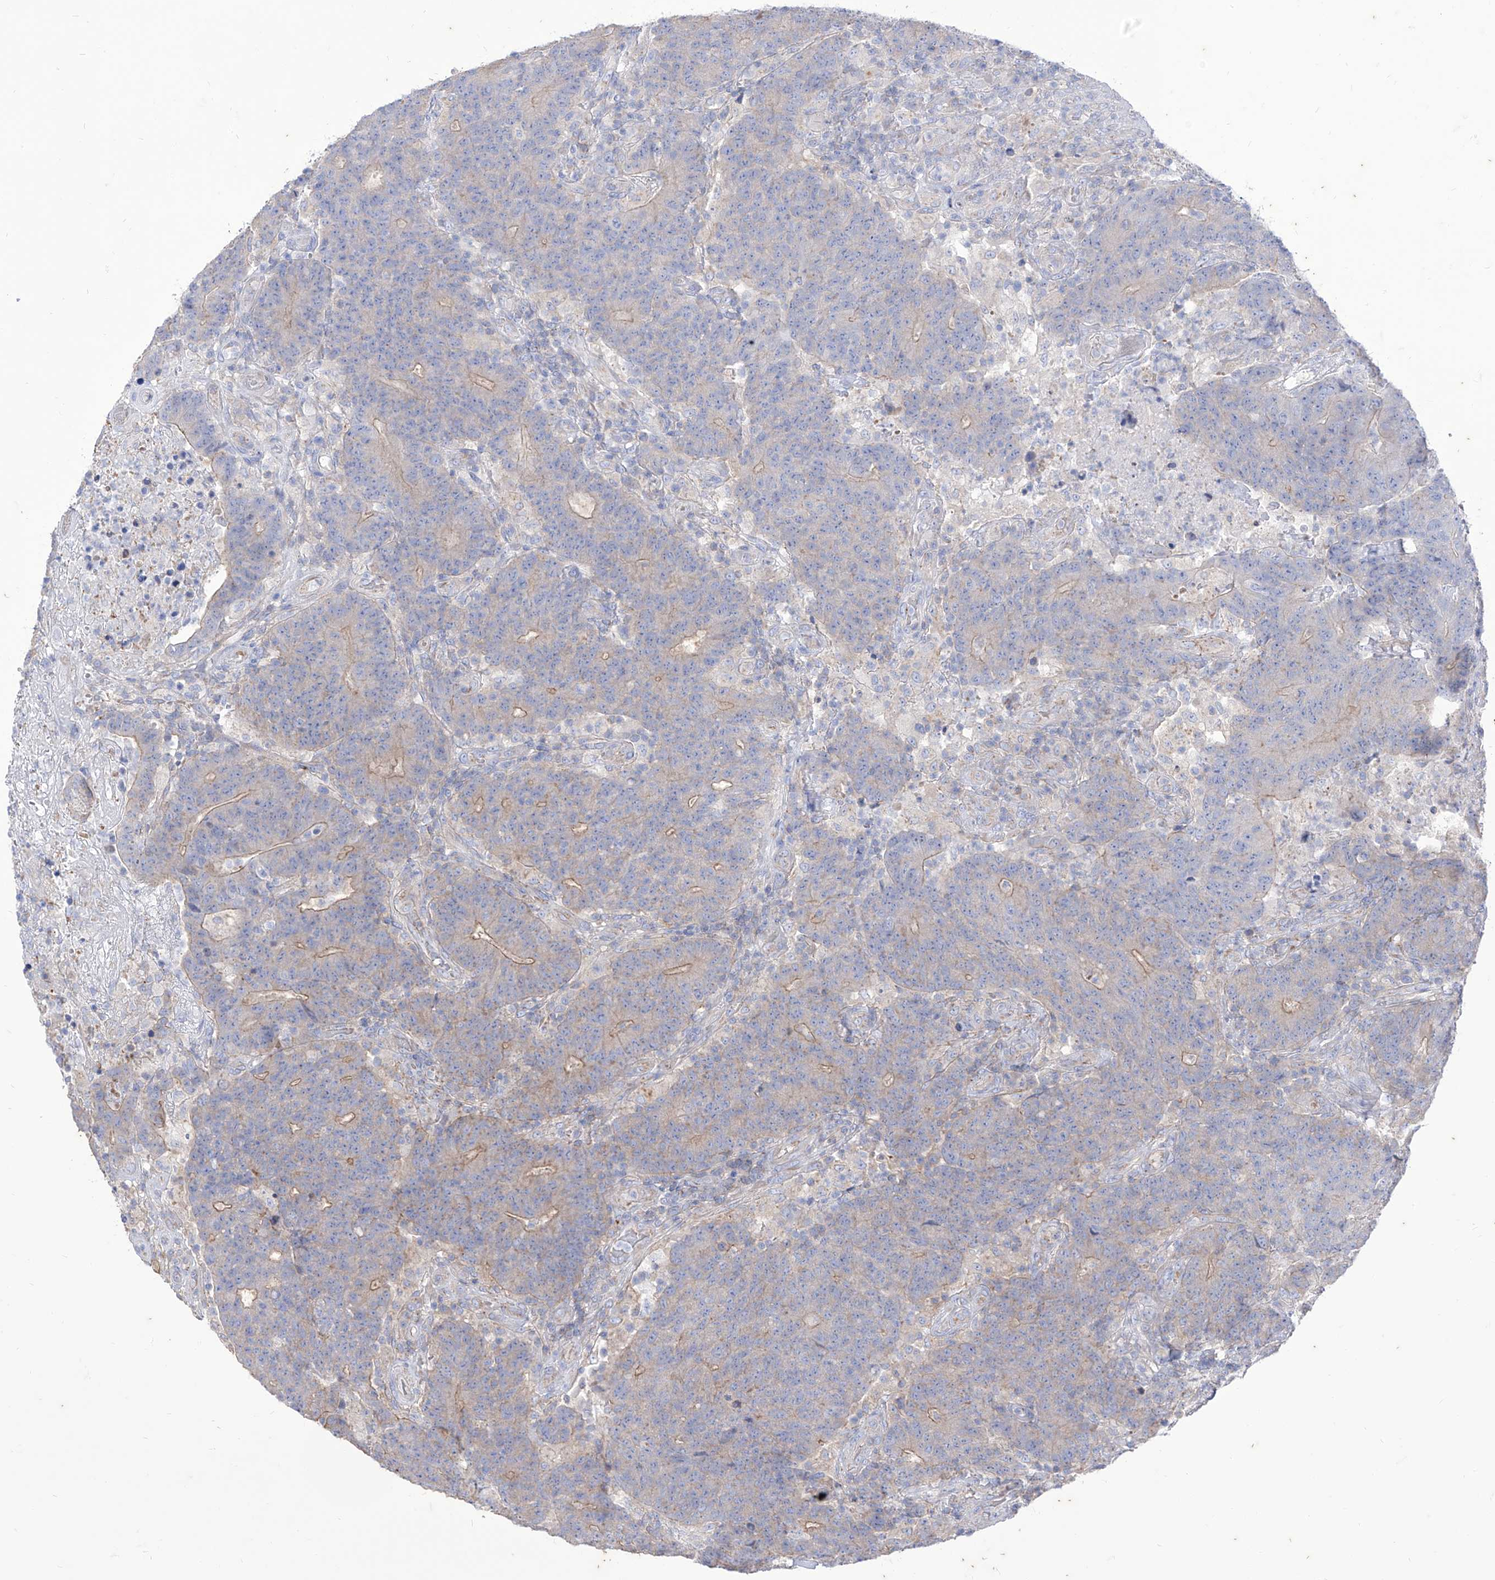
{"staining": {"intensity": "weak", "quantity": "25%-75%", "location": "cytoplasmic/membranous"}, "tissue": "colorectal cancer", "cell_type": "Tumor cells", "image_type": "cancer", "snomed": [{"axis": "morphology", "description": "Normal tissue, NOS"}, {"axis": "morphology", "description": "Adenocarcinoma, NOS"}, {"axis": "topography", "description": "Colon"}], "caption": "Weak cytoplasmic/membranous positivity is identified in approximately 25%-75% of tumor cells in colorectal adenocarcinoma.", "gene": "C1orf74", "patient": {"sex": "female", "age": 75}}